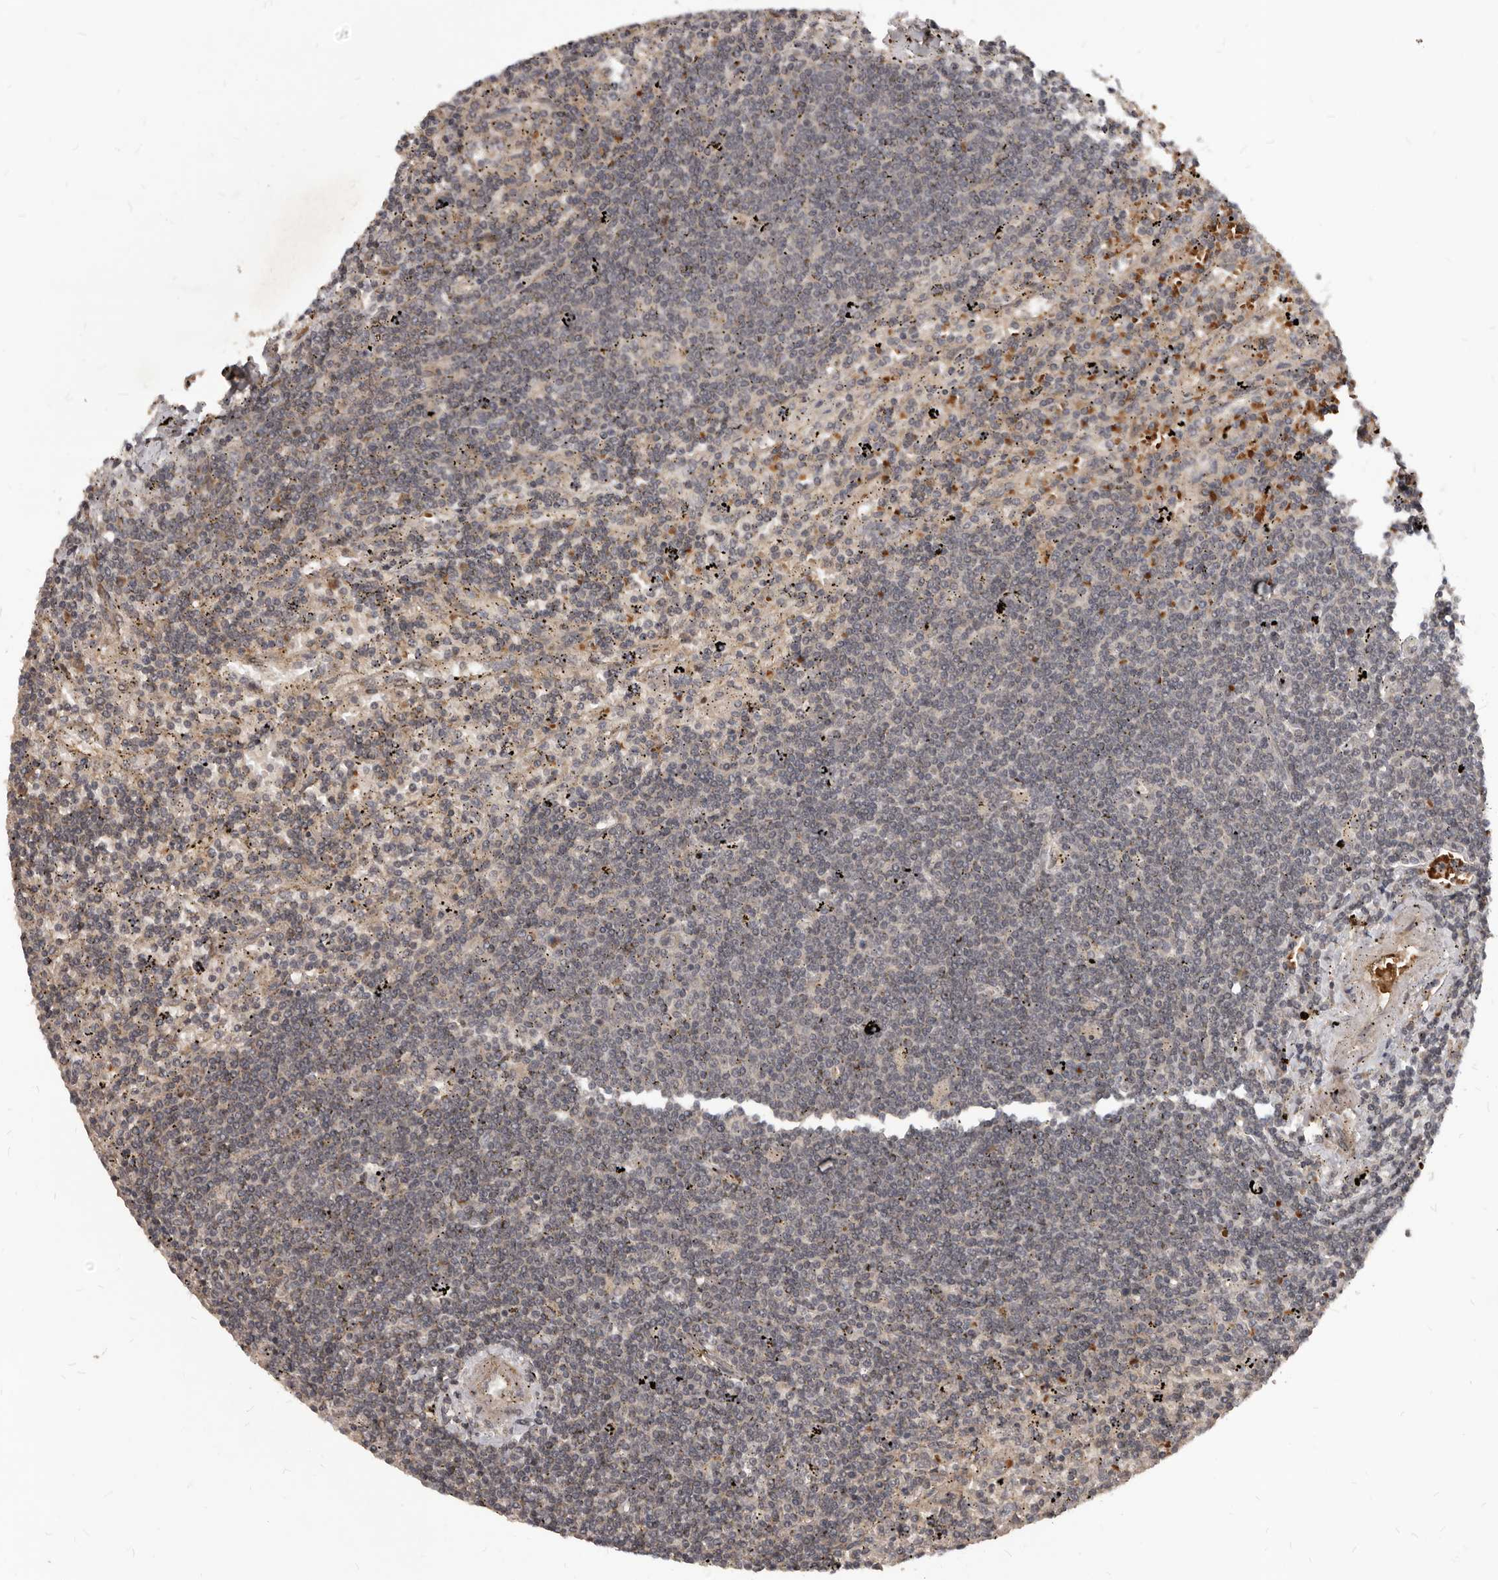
{"staining": {"intensity": "negative", "quantity": "none", "location": "none"}, "tissue": "lymphoma", "cell_type": "Tumor cells", "image_type": "cancer", "snomed": [{"axis": "morphology", "description": "Malignant lymphoma, non-Hodgkin's type, Low grade"}, {"axis": "topography", "description": "Spleen"}], "caption": "Histopathology image shows no significant protein positivity in tumor cells of malignant lymphoma, non-Hodgkin's type (low-grade).", "gene": "GABPB2", "patient": {"sex": "male", "age": 76}}